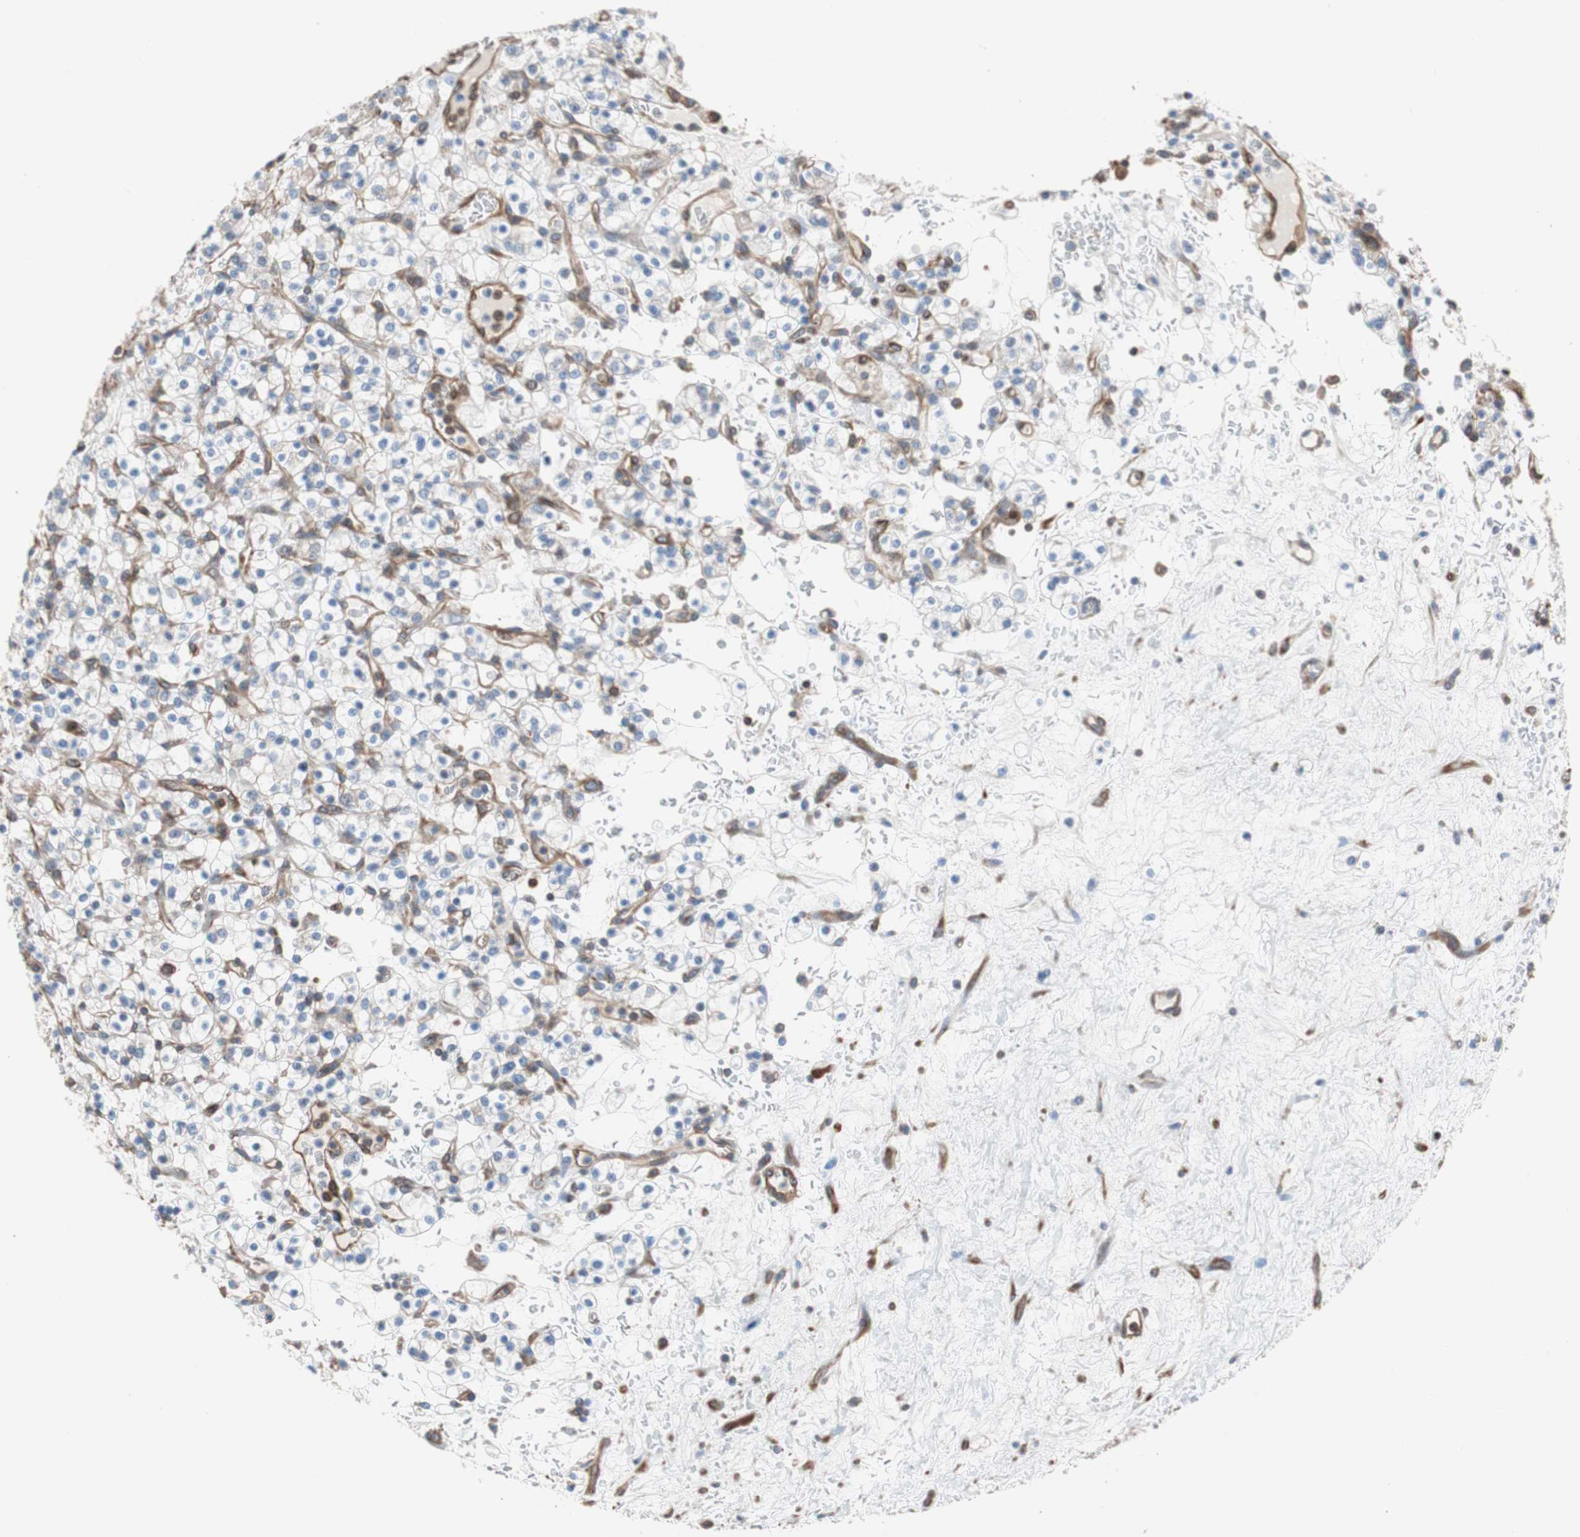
{"staining": {"intensity": "negative", "quantity": "none", "location": "none"}, "tissue": "renal cancer", "cell_type": "Tumor cells", "image_type": "cancer", "snomed": [{"axis": "morphology", "description": "Normal tissue, NOS"}, {"axis": "morphology", "description": "Adenocarcinoma, NOS"}, {"axis": "topography", "description": "Kidney"}], "caption": "There is no significant positivity in tumor cells of adenocarcinoma (renal).", "gene": "KIF3B", "patient": {"sex": "female", "age": 72}}